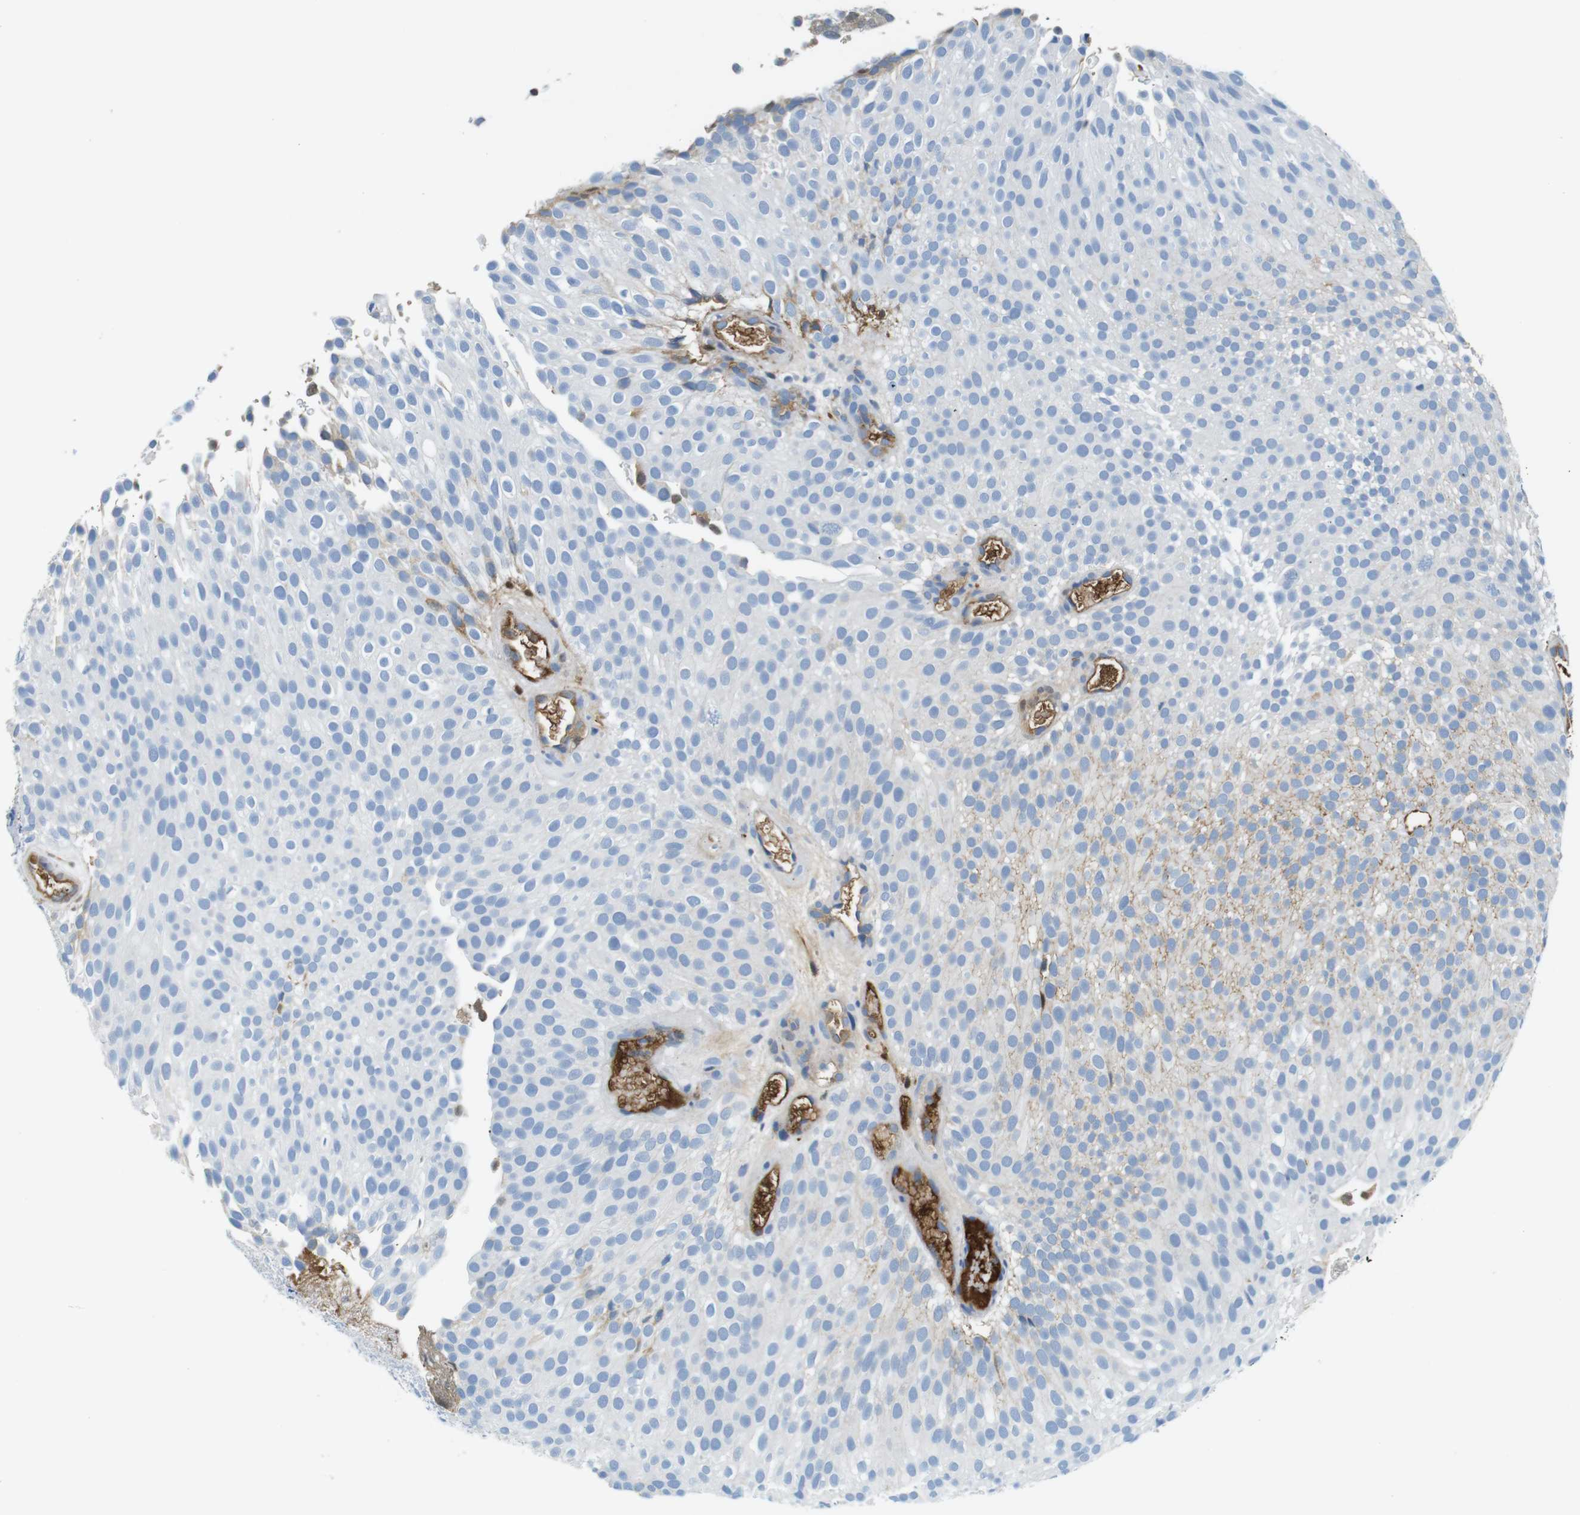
{"staining": {"intensity": "negative", "quantity": "none", "location": "none"}, "tissue": "urothelial cancer", "cell_type": "Tumor cells", "image_type": "cancer", "snomed": [{"axis": "morphology", "description": "Urothelial carcinoma, Low grade"}, {"axis": "topography", "description": "Urinary bladder"}], "caption": "Immunohistochemistry (IHC) image of neoplastic tissue: human urothelial cancer stained with DAB displays no significant protein positivity in tumor cells.", "gene": "IGHD", "patient": {"sex": "male", "age": 78}}